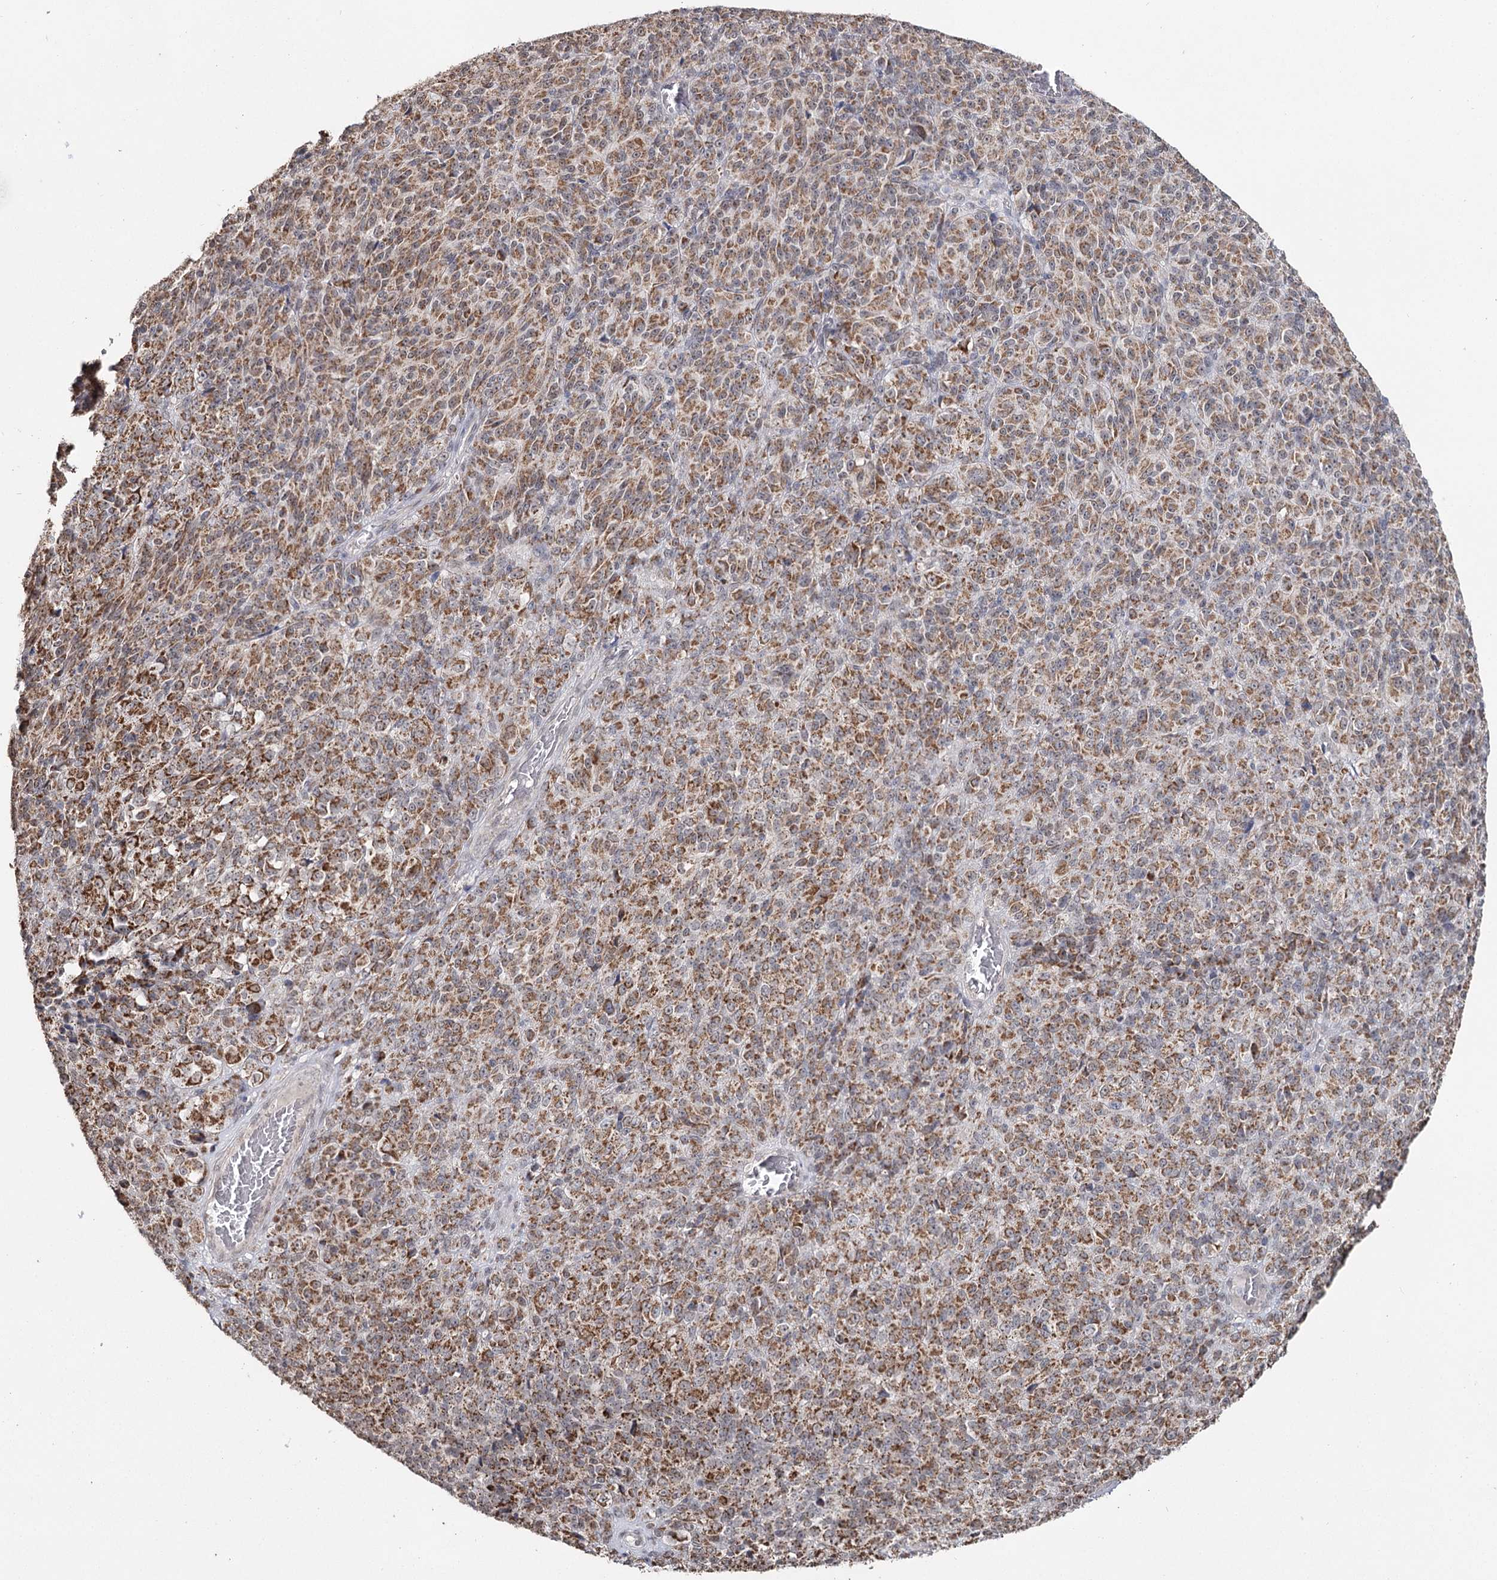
{"staining": {"intensity": "moderate", "quantity": ">75%", "location": "cytoplasmic/membranous"}, "tissue": "melanoma", "cell_type": "Tumor cells", "image_type": "cancer", "snomed": [{"axis": "morphology", "description": "Malignant melanoma, Metastatic site"}, {"axis": "topography", "description": "Brain"}], "caption": "Malignant melanoma (metastatic site) tissue displays moderate cytoplasmic/membranous expression in about >75% of tumor cells (DAB (3,3'-diaminobenzidine) IHC with brightfield microscopy, high magnification).", "gene": "PDHX", "patient": {"sex": "female", "age": 56}}